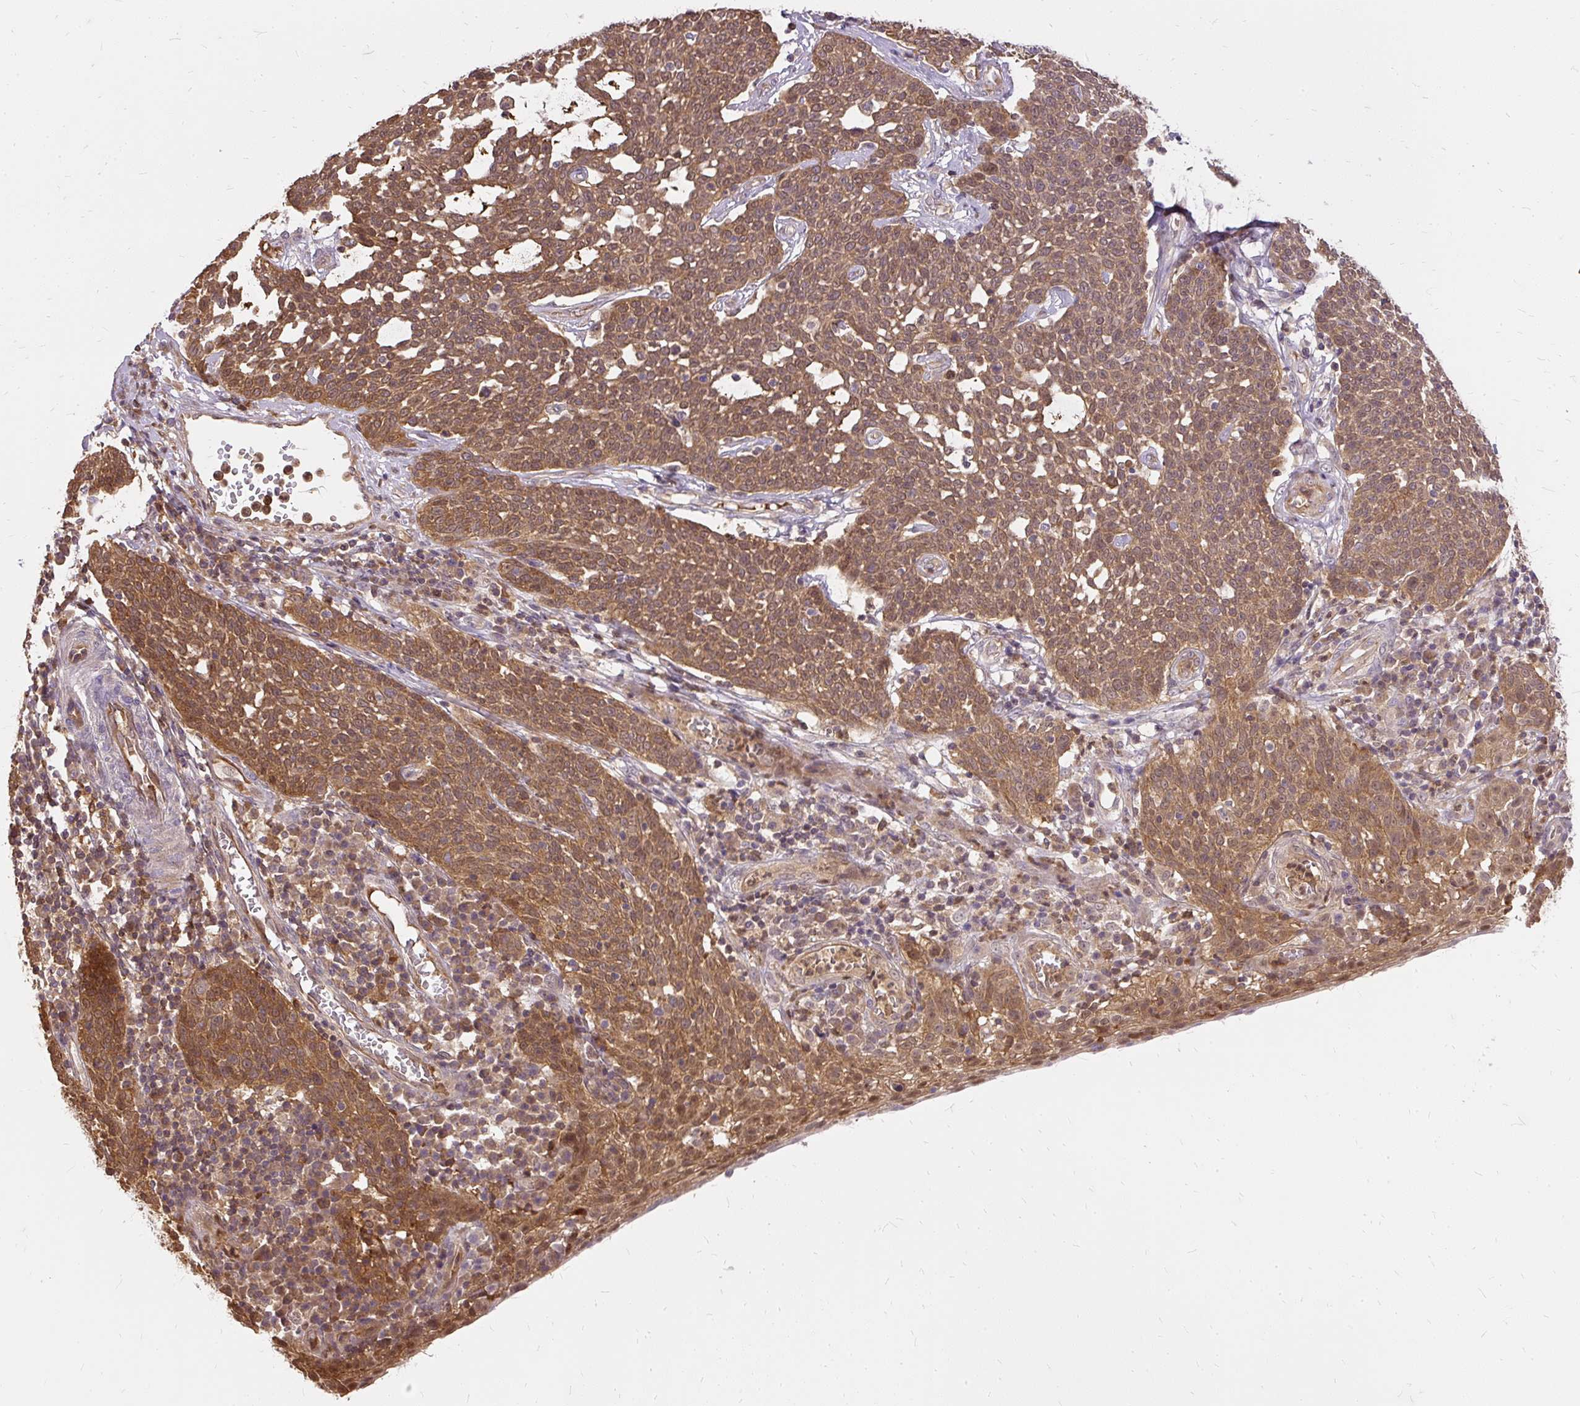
{"staining": {"intensity": "moderate", "quantity": ">75%", "location": "cytoplasmic/membranous"}, "tissue": "cervical cancer", "cell_type": "Tumor cells", "image_type": "cancer", "snomed": [{"axis": "morphology", "description": "Squamous cell carcinoma, NOS"}, {"axis": "topography", "description": "Cervix"}], "caption": "Immunohistochemistry of human cervical cancer demonstrates medium levels of moderate cytoplasmic/membranous expression in approximately >75% of tumor cells.", "gene": "AP5S1", "patient": {"sex": "female", "age": 34}}